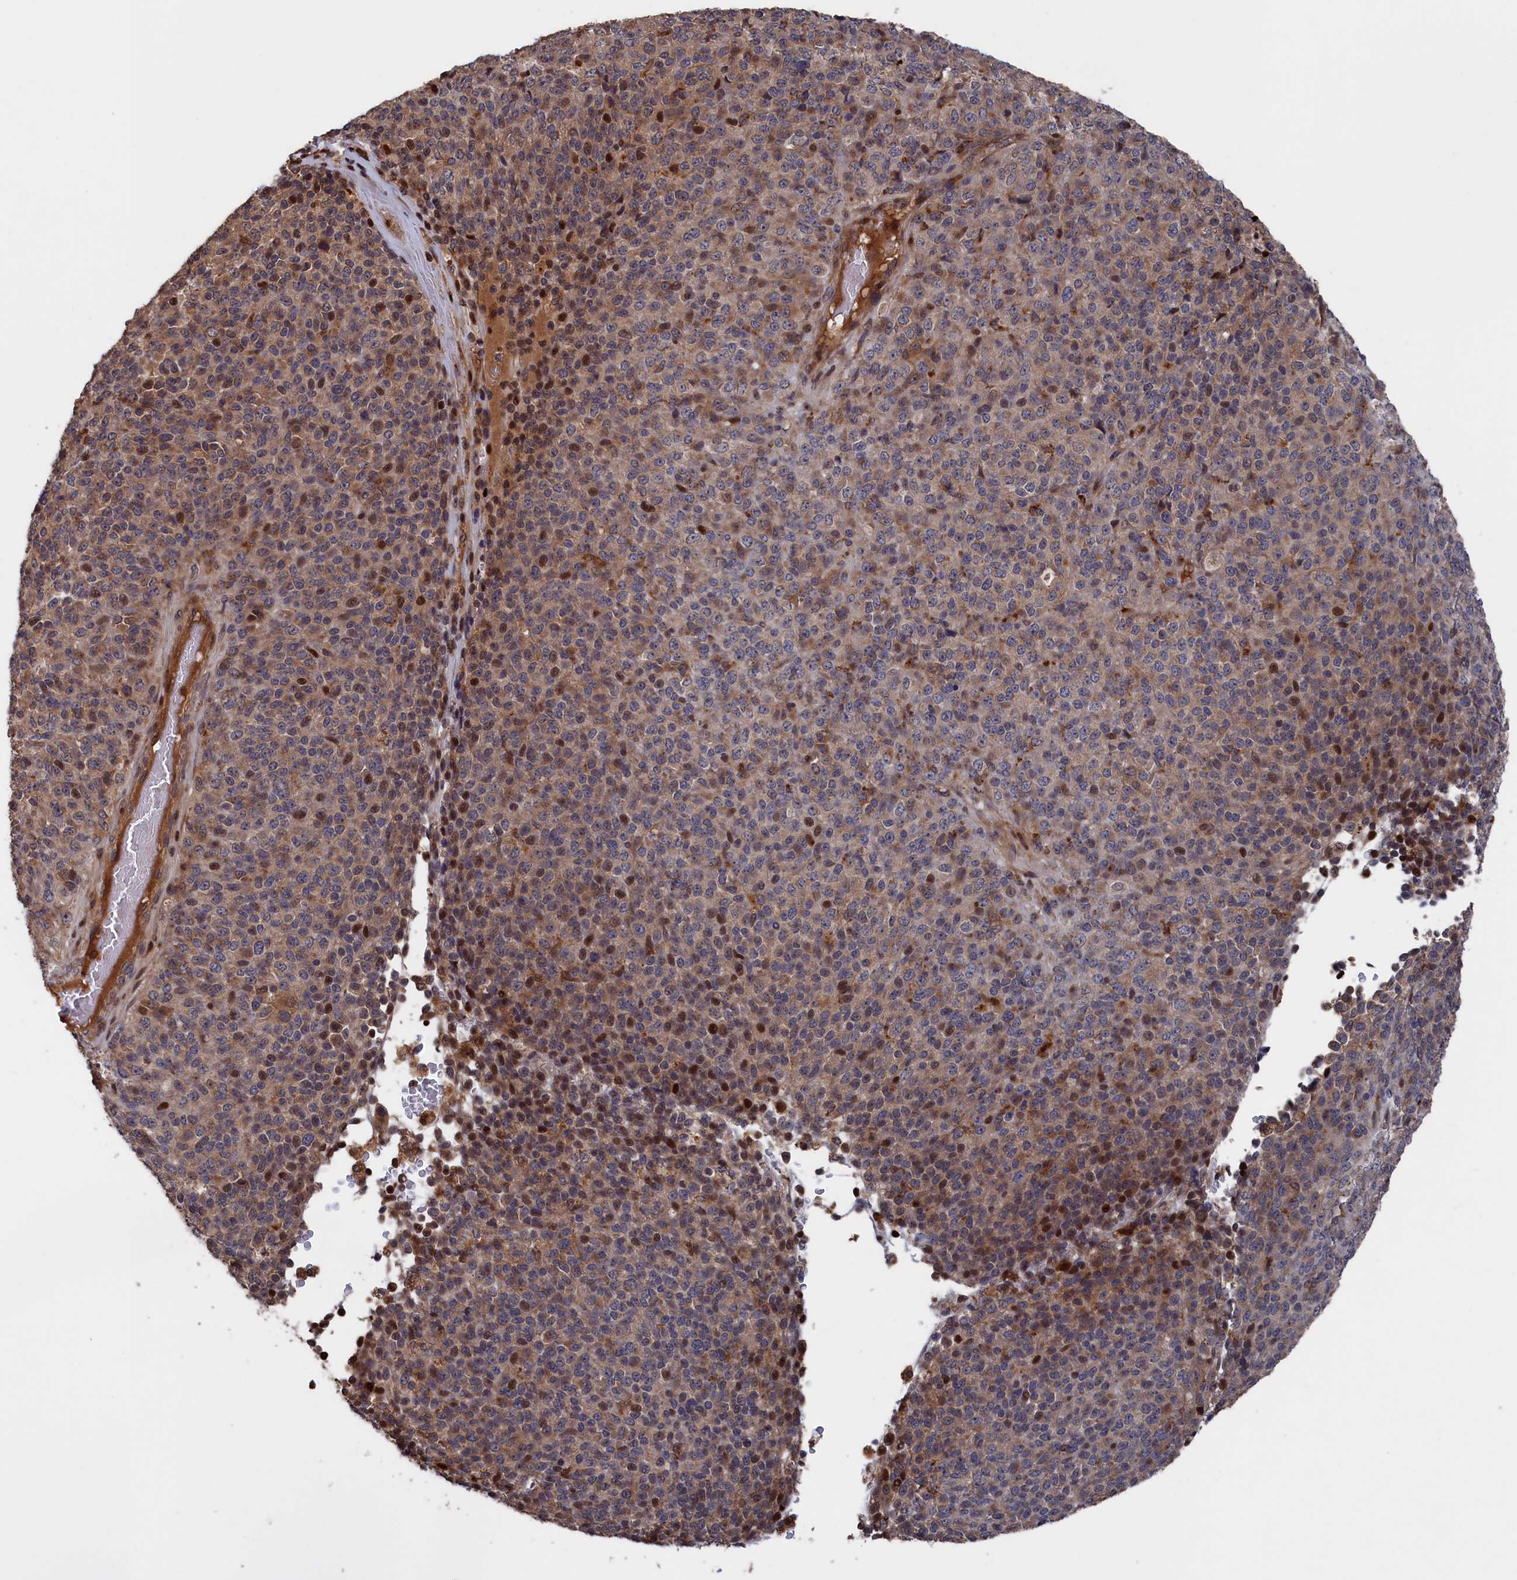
{"staining": {"intensity": "moderate", "quantity": "<25%", "location": "nuclear"}, "tissue": "melanoma", "cell_type": "Tumor cells", "image_type": "cancer", "snomed": [{"axis": "morphology", "description": "Malignant melanoma, Metastatic site"}, {"axis": "topography", "description": "Brain"}], "caption": "Immunohistochemistry photomicrograph of melanoma stained for a protein (brown), which reveals low levels of moderate nuclear expression in approximately <25% of tumor cells.", "gene": "PLA2G15", "patient": {"sex": "female", "age": 56}}